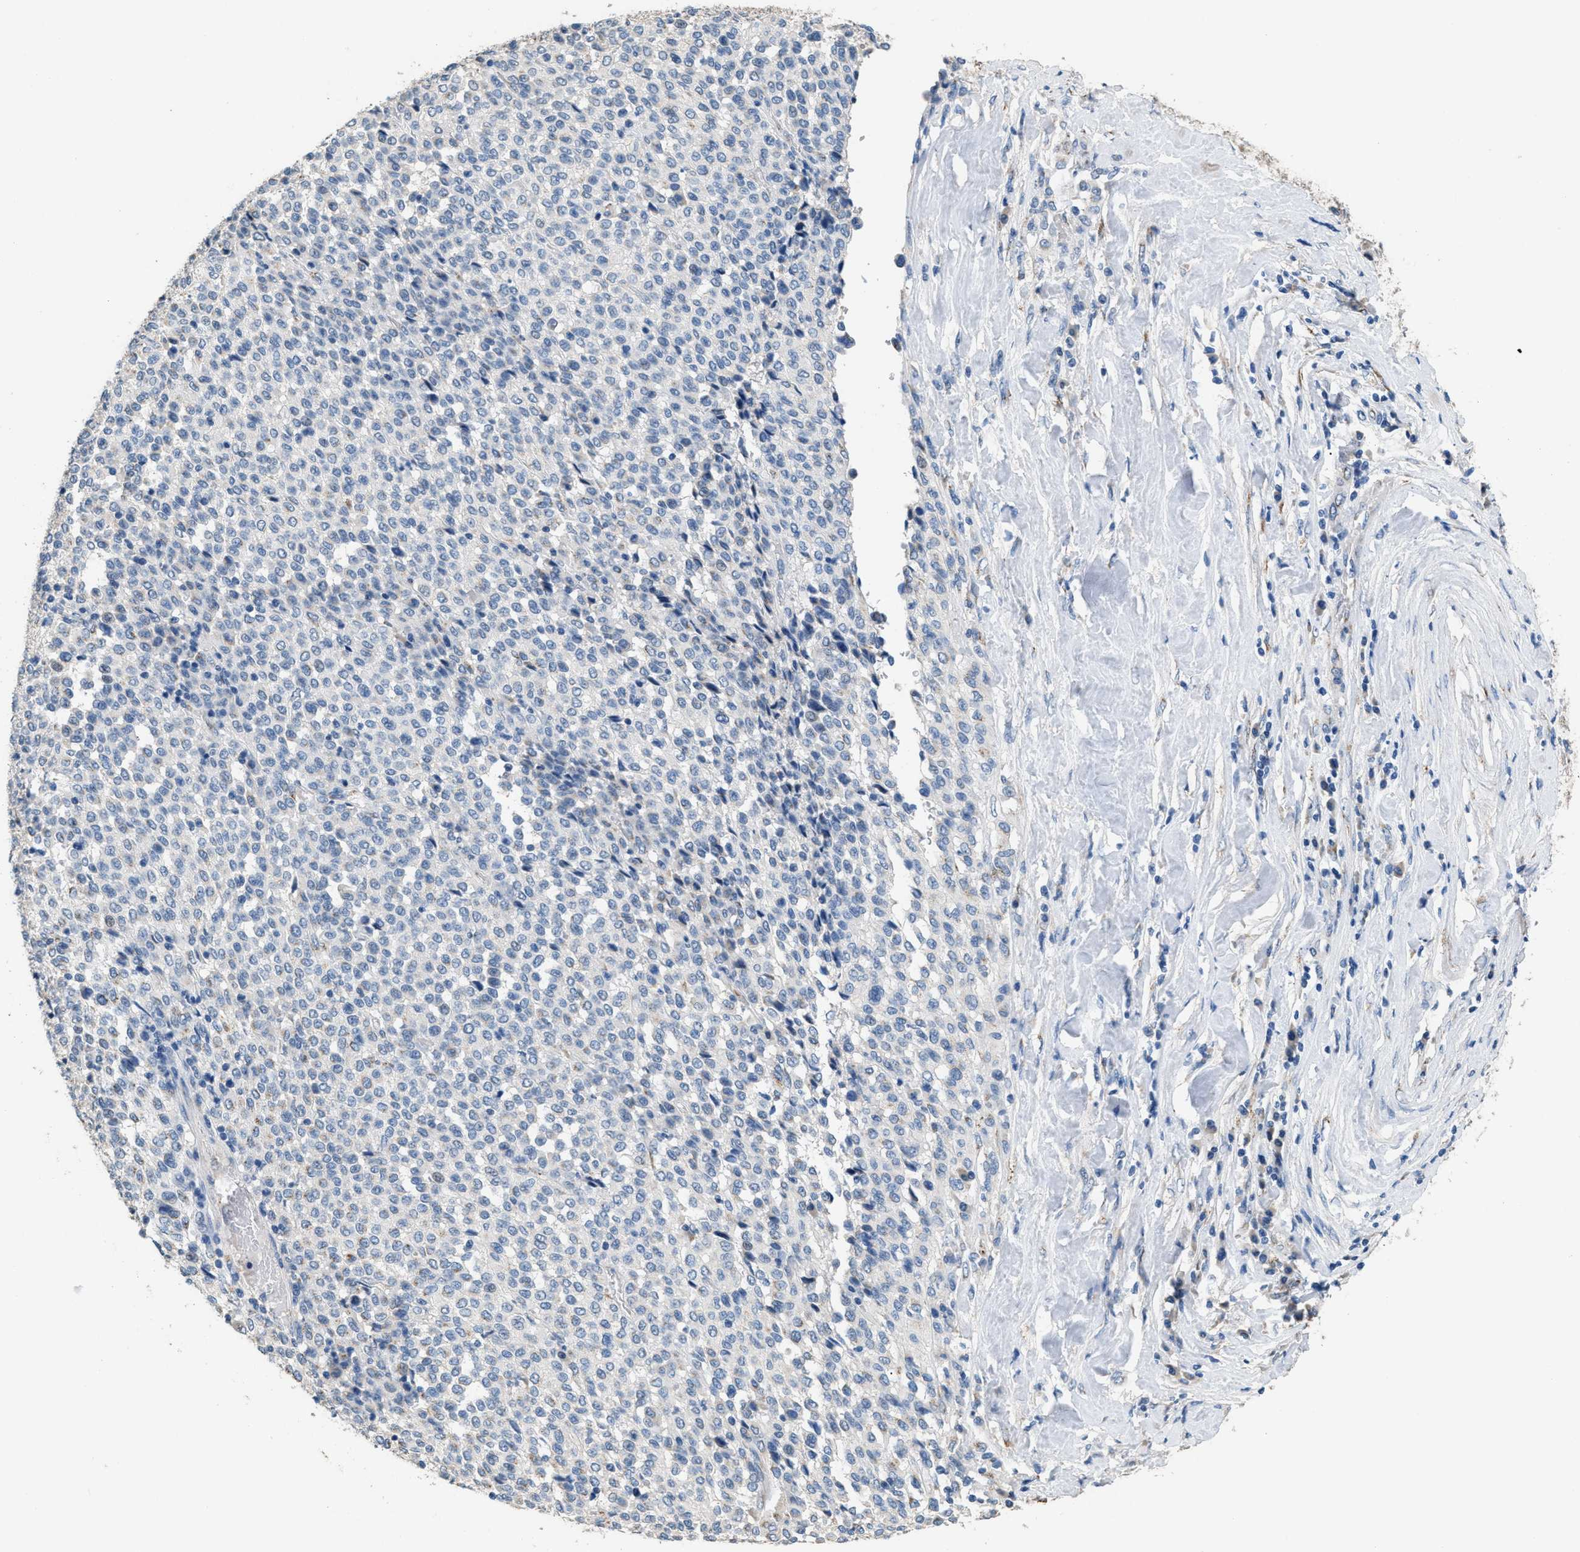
{"staining": {"intensity": "negative", "quantity": "none", "location": "none"}, "tissue": "melanoma", "cell_type": "Tumor cells", "image_type": "cancer", "snomed": [{"axis": "morphology", "description": "Malignant melanoma, Metastatic site"}, {"axis": "topography", "description": "Pancreas"}], "caption": "DAB (3,3'-diaminobenzidine) immunohistochemical staining of malignant melanoma (metastatic site) demonstrates no significant staining in tumor cells.", "gene": "GOLM1", "patient": {"sex": "female", "age": 30}}